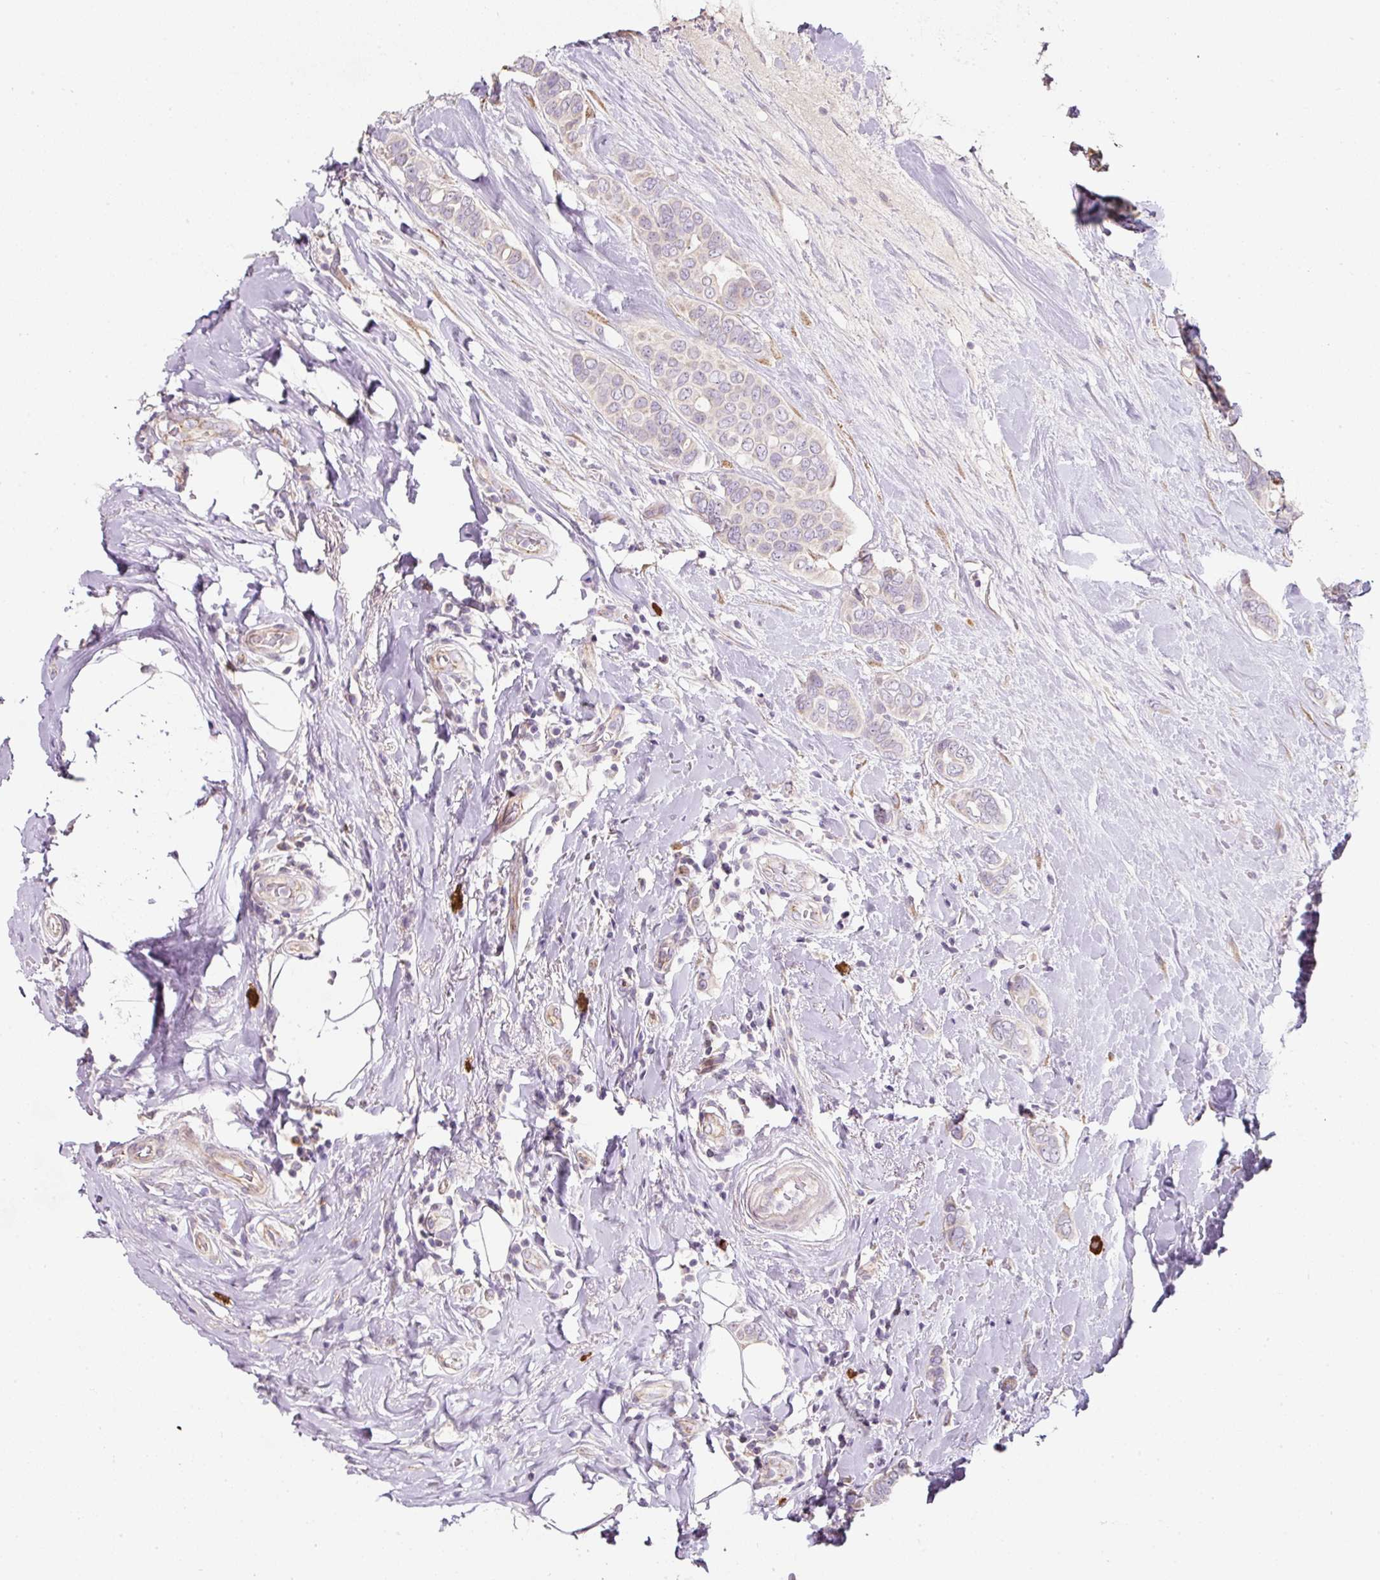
{"staining": {"intensity": "negative", "quantity": "none", "location": "none"}, "tissue": "breast cancer", "cell_type": "Tumor cells", "image_type": "cancer", "snomed": [{"axis": "morphology", "description": "Lobular carcinoma"}, {"axis": "topography", "description": "Breast"}], "caption": "Immunohistochemistry (IHC) of breast cancer (lobular carcinoma) displays no staining in tumor cells. The staining is performed using DAB brown chromogen with nuclei counter-stained in using hematoxylin.", "gene": "NBPF11", "patient": {"sex": "female", "age": 51}}